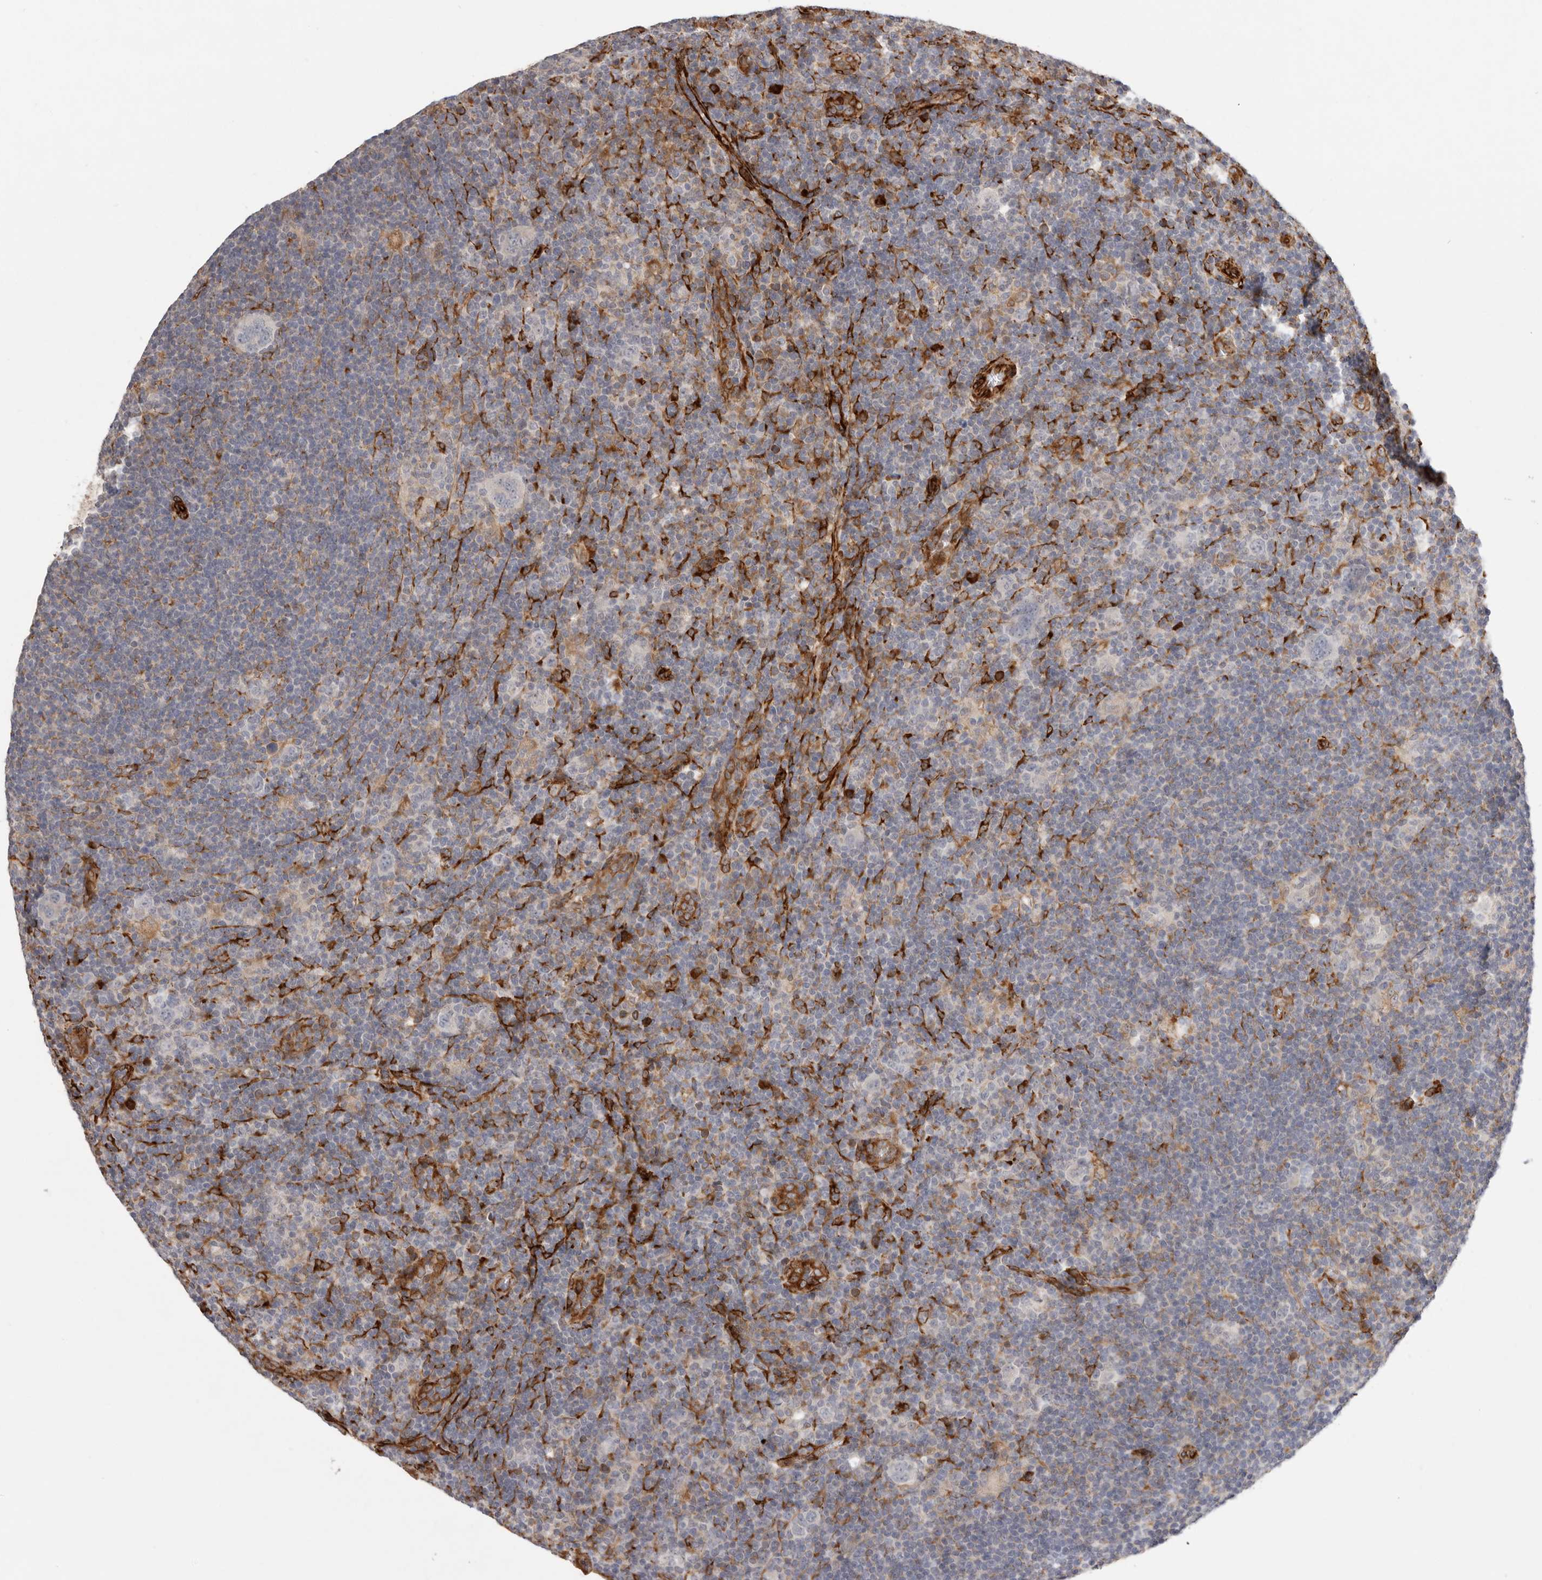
{"staining": {"intensity": "negative", "quantity": "none", "location": "none"}, "tissue": "lymphoma", "cell_type": "Tumor cells", "image_type": "cancer", "snomed": [{"axis": "morphology", "description": "Hodgkin's disease, NOS"}, {"axis": "topography", "description": "Lymph node"}], "caption": "Tumor cells show no significant protein positivity in Hodgkin's disease.", "gene": "WDTC1", "patient": {"sex": "female", "age": 57}}